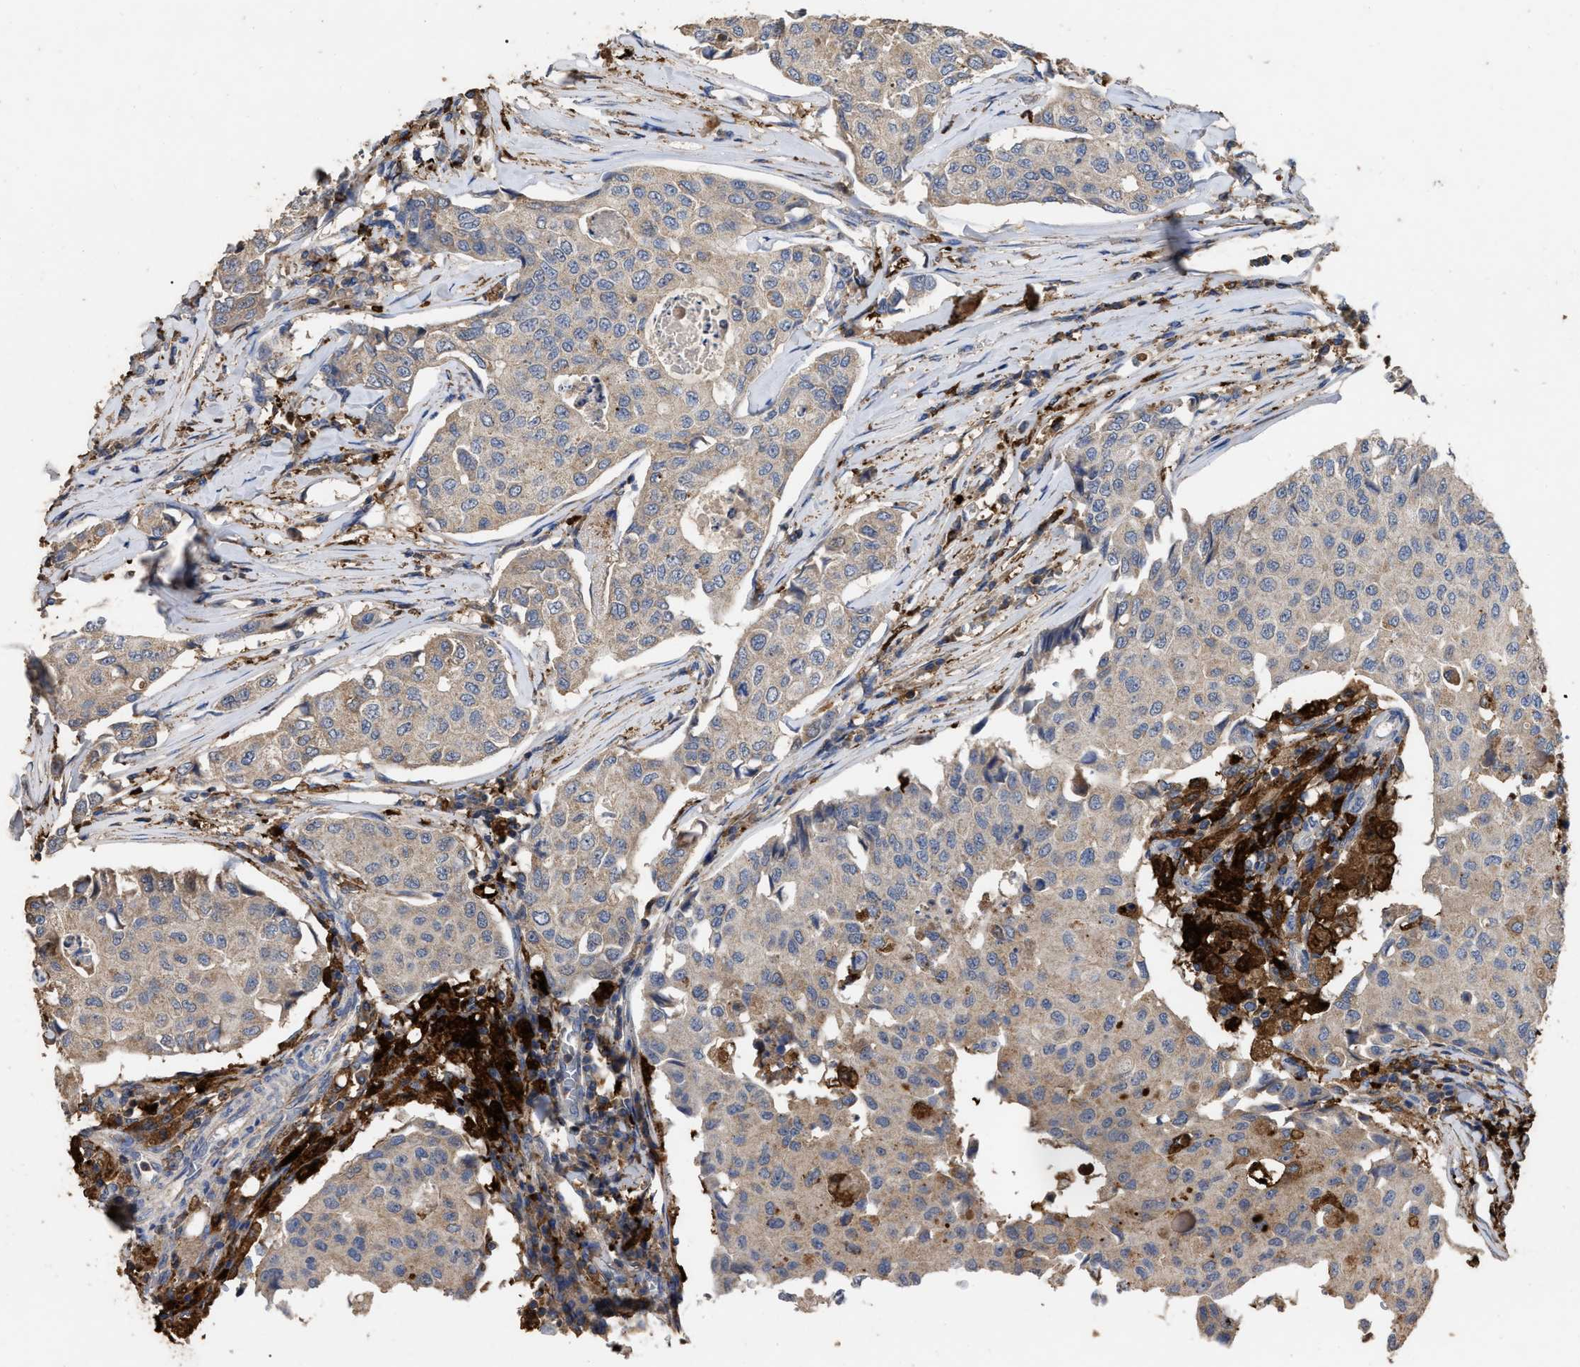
{"staining": {"intensity": "weak", "quantity": ">75%", "location": "cytoplasmic/membranous"}, "tissue": "breast cancer", "cell_type": "Tumor cells", "image_type": "cancer", "snomed": [{"axis": "morphology", "description": "Duct carcinoma"}, {"axis": "topography", "description": "Breast"}], "caption": "Protein expression analysis of human breast cancer reveals weak cytoplasmic/membranous staining in about >75% of tumor cells. The protein of interest is shown in brown color, while the nuclei are stained blue.", "gene": "GPR179", "patient": {"sex": "female", "age": 80}}